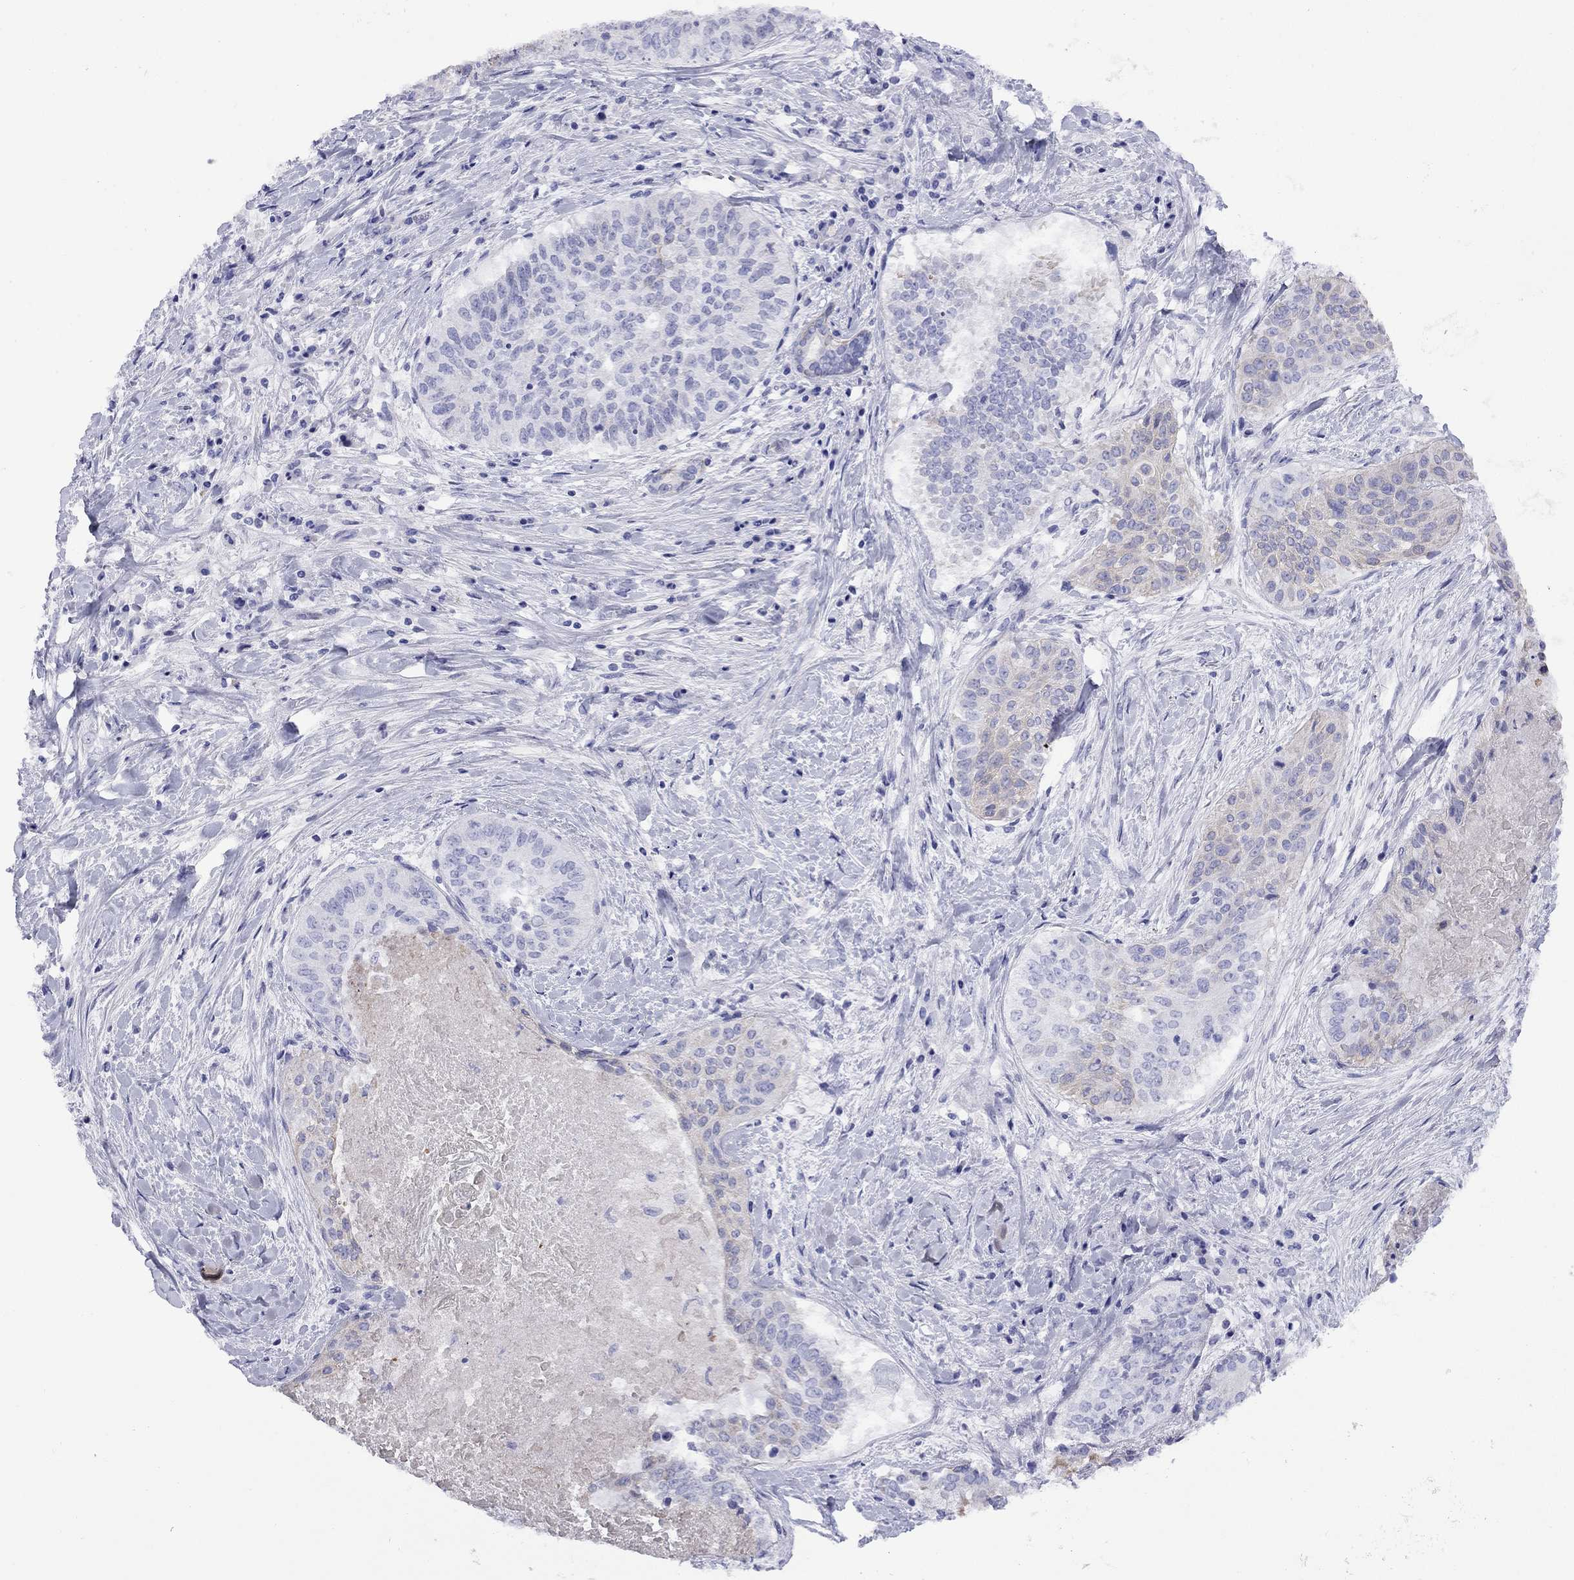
{"staining": {"intensity": "weak", "quantity": "25%-75%", "location": "cytoplasmic/membranous"}, "tissue": "lung cancer", "cell_type": "Tumor cells", "image_type": "cancer", "snomed": [{"axis": "morphology", "description": "Squamous cell carcinoma, NOS"}, {"axis": "topography", "description": "Lung"}], "caption": "Immunohistochemistry (IHC) of human lung cancer demonstrates low levels of weak cytoplasmic/membranous staining in about 25%-75% of tumor cells. (Stains: DAB (3,3'-diaminobenzidine) in brown, nuclei in blue, Microscopy: brightfield microscopy at high magnification).", "gene": "CMYA5", "patient": {"sex": "male", "age": 64}}